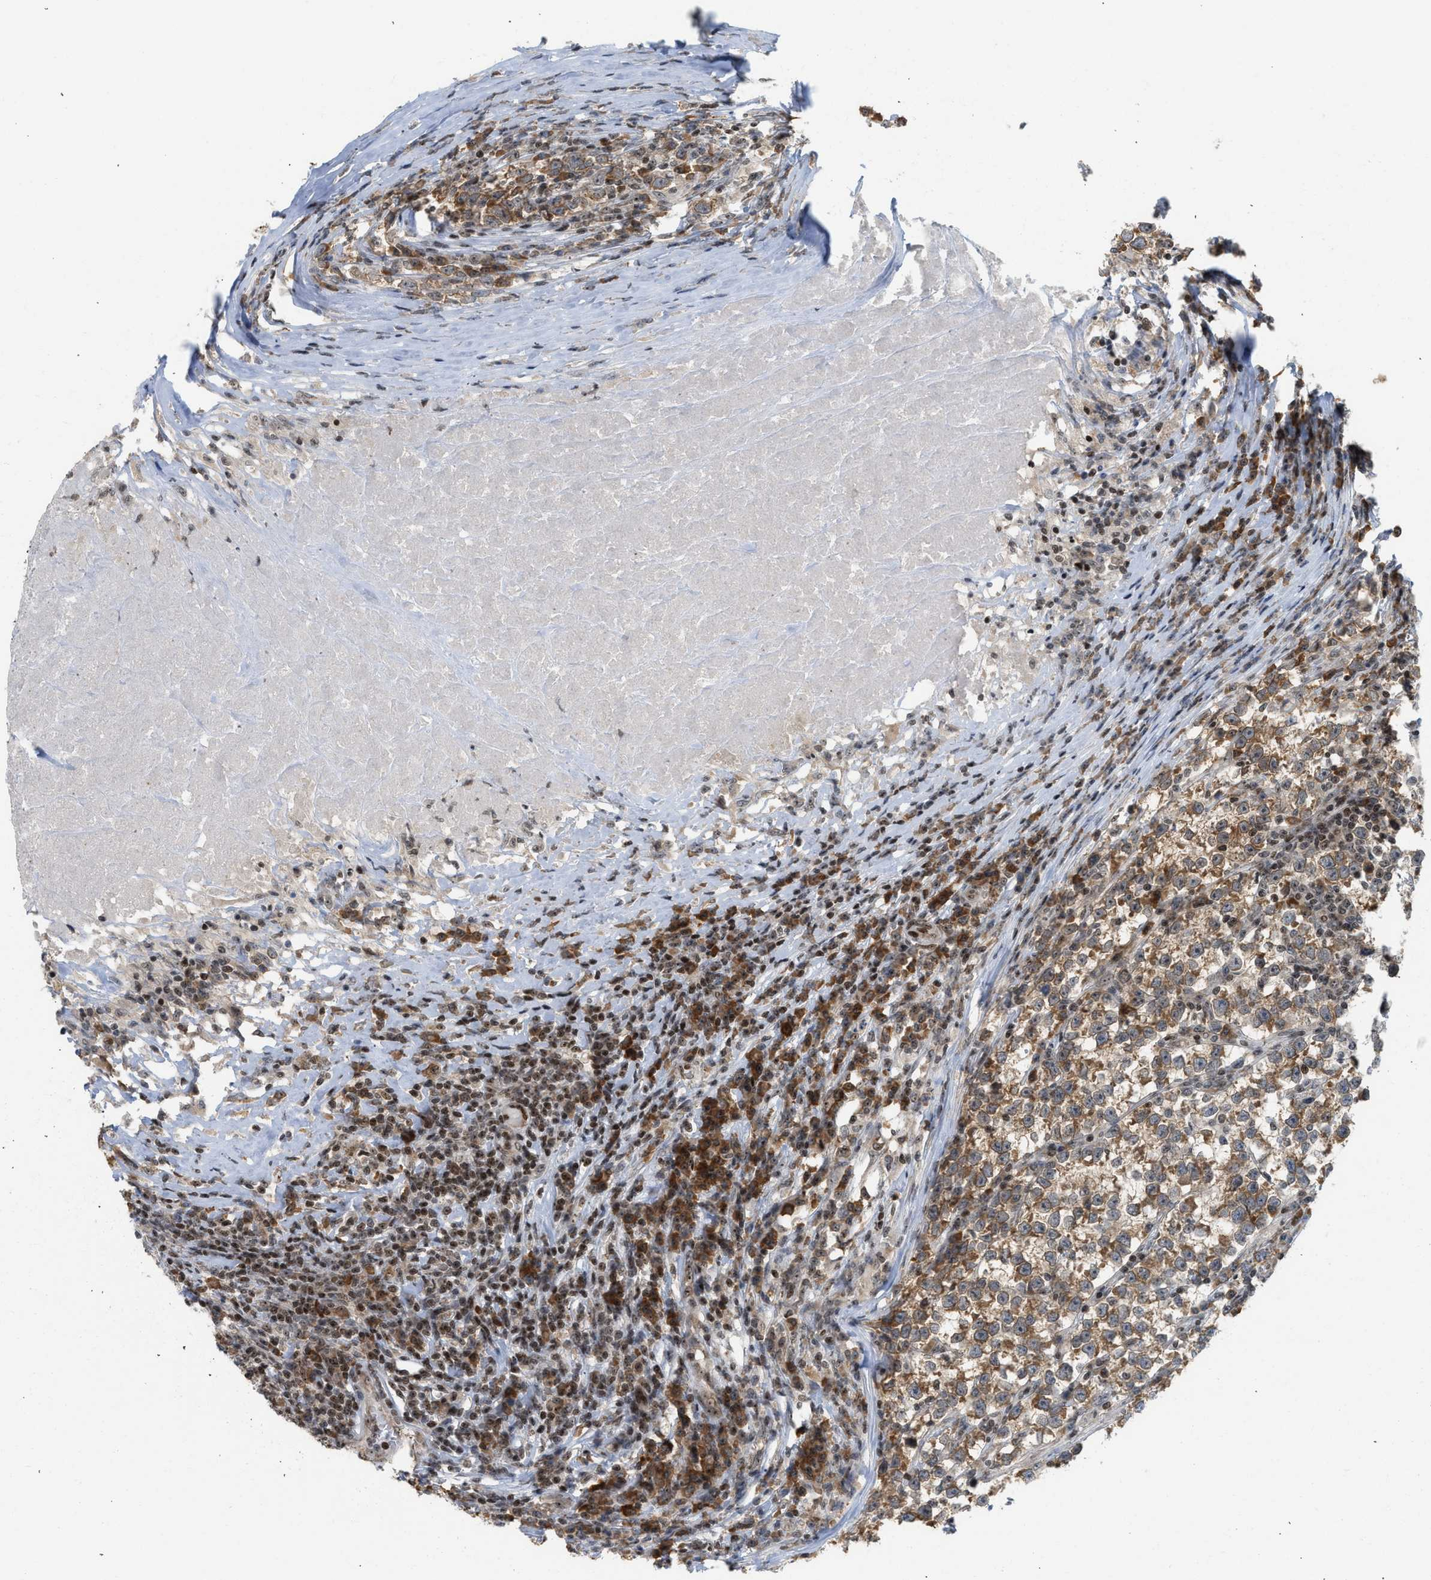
{"staining": {"intensity": "moderate", "quantity": ">75%", "location": "cytoplasmic/membranous"}, "tissue": "testis cancer", "cell_type": "Tumor cells", "image_type": "cancer", "snomed": [{"axis": "morphology", "description": "Normal tissue, NOS"}, {"axis": "morphology", "description": "Seminoma, NOS"}, {"axis": "topography", "description": "Testis"}], "caption": "Approximately >75% of tumor cells in testis seminoma demonstrate moderate cytoplasmic/membranous protein expression as visualized by brown immunohistochemical staining.", "gene": "ZNF22", "patient": {"sex": "male", "age": 43}}